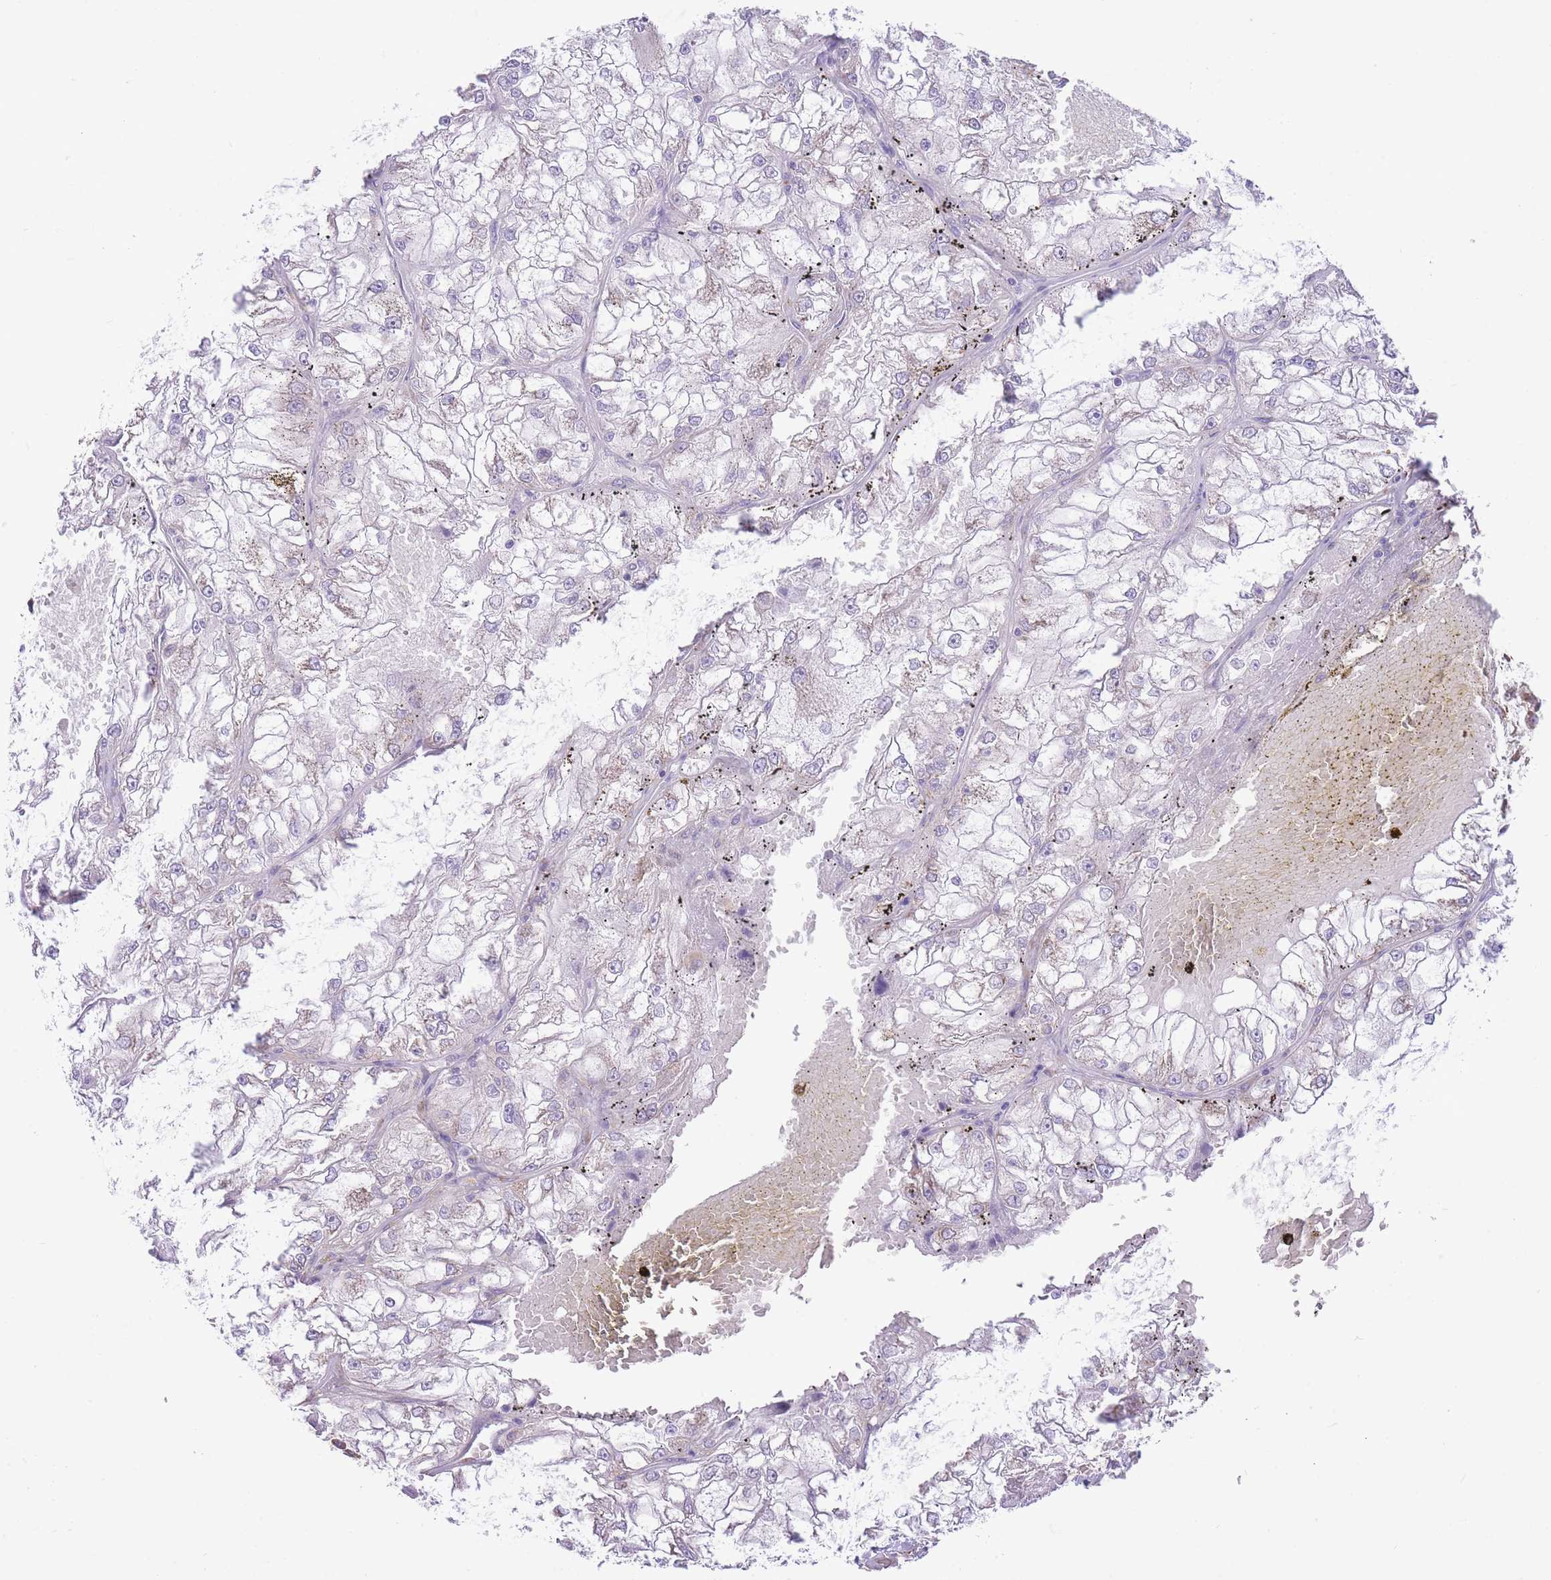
{"staining": {"intensity": "moderate", "quantity": "<25%", "location": "cytoplasmic/membranous"}, "tissue": "renal cancer", "cell_type": "Tumor cells", "image_type": "cancer", "snomed": [{"axis": "morphology", "description": "Adenocarcinoma, NOS"}, {"axis": "topography", "description": "Kidney"}], "caption": "Brown immunohistochemical staining in human renal adenocarcinoma demonstrates moderate cytoplasmic/membranous expression in approximately <25% of tumor cells.", "gene": "ZNF501", "patient": {"sex": "female", "age": 72}}